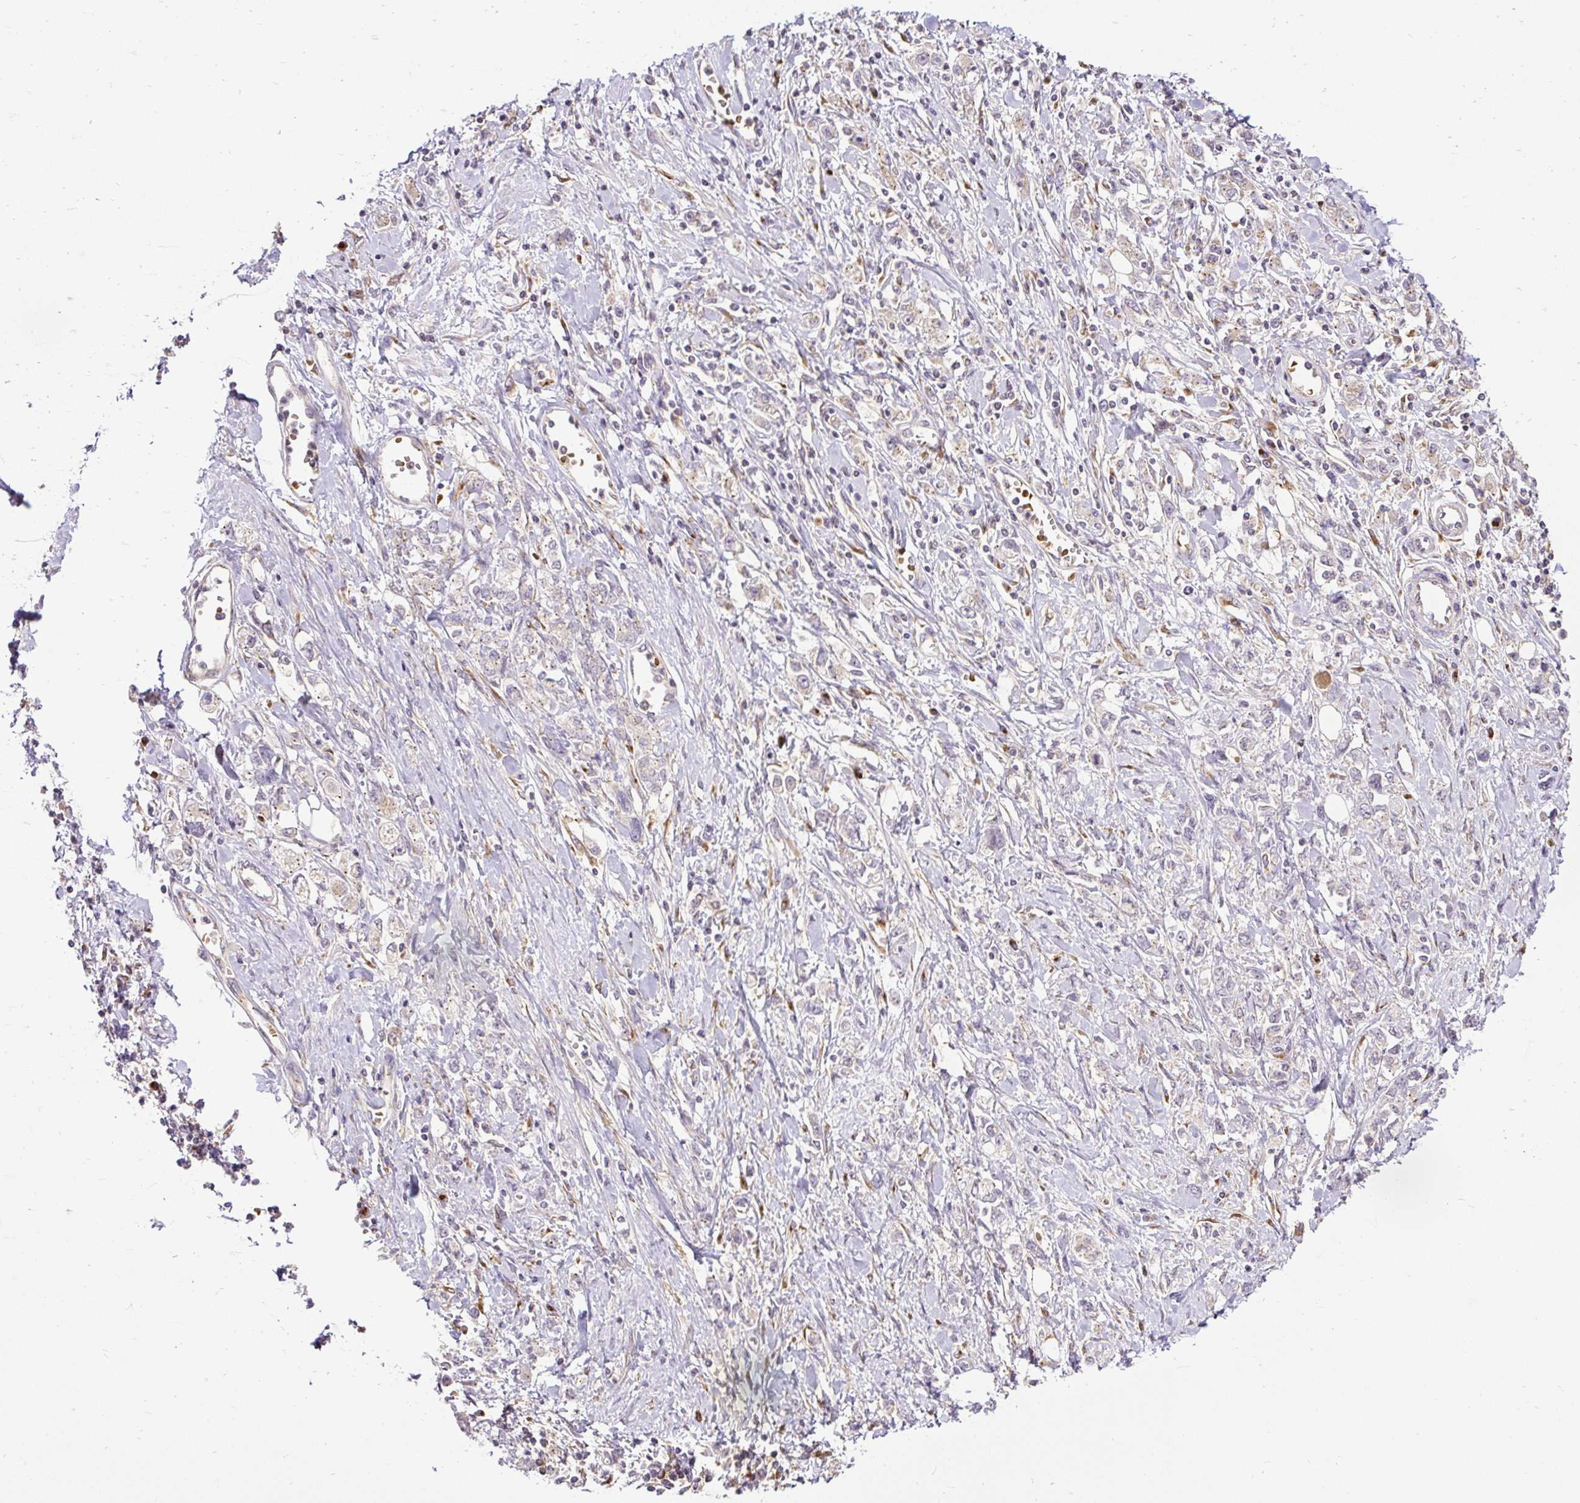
{"staining": {"intensity": "negative", "quantity": "none", "location": "none"}, "tissue": "stomach cancer", "cell_type": "Tumor cells", "image_type": "cancer", "snomed": [{"axis": "morphology", "description": "Adenocarcinoma, NOS"}, {"axis": "topography", "description": "Stomach"}], "caption": "A micrograph of human stomach cancer is negative for staining in tumor cells. (DAB immunohistochemistry, high magnification).", "gene": "SMC4", "patient": {"sex": "female", "age": 76}}